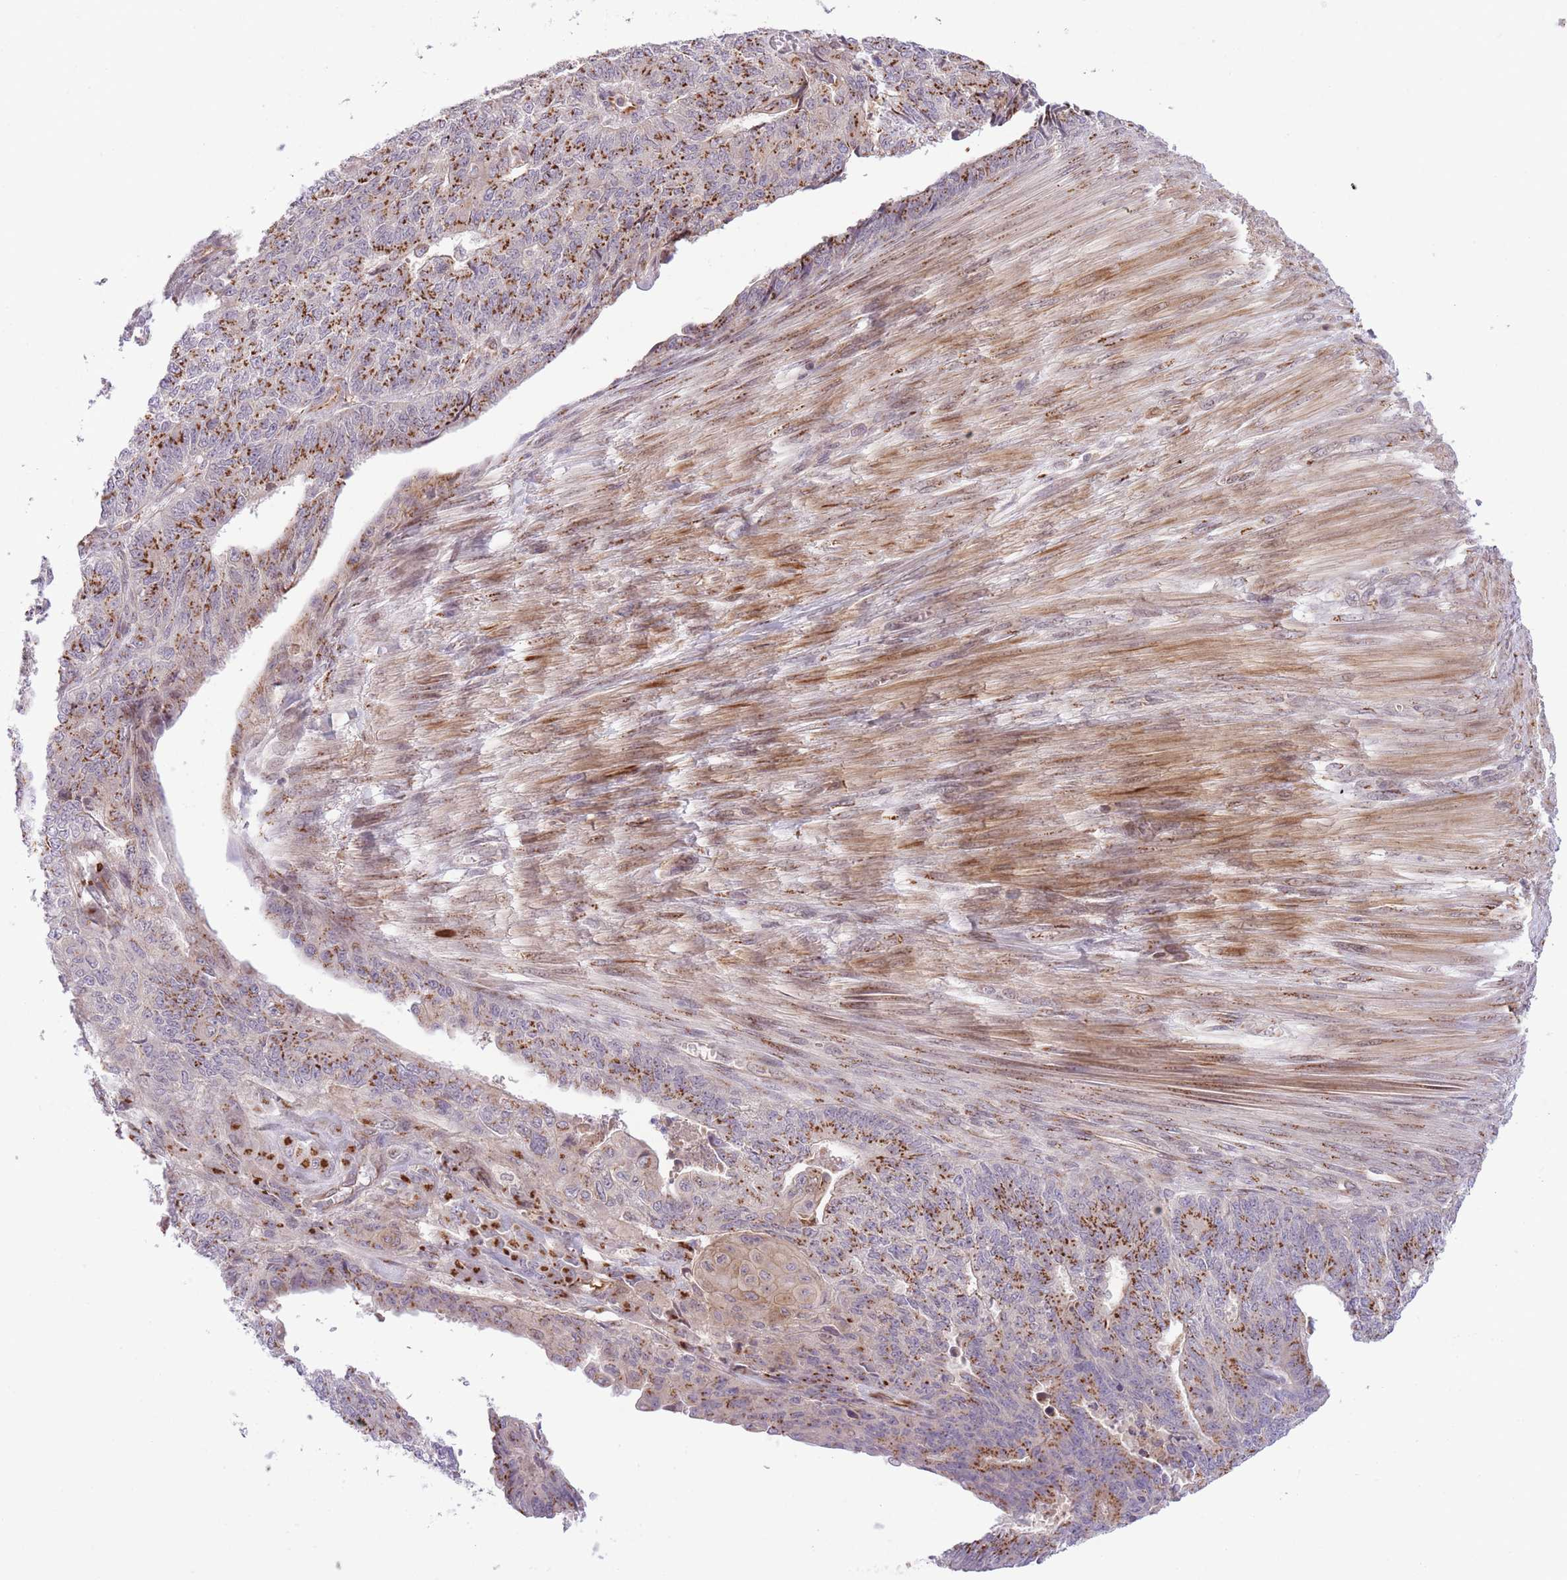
{"staining": {"intensity": "strong", "quantity": ">75%", "location": "cytoplasmic/membranous"}, "tissue": "endometrial cancer", "cell_type": "Tumor cells", "image_type": "cancer", "snomed": [{"axis": "morphology", "description": "Adenocarcinoma, NOS"}, {"axis": "topography", "description": "Endometrium"}], "caption": "Endometrial cancer (adenocarcinoma) stained with DAB immunohistochemistry (IHC) displays high levels of strong cytoplasmic/membranous staining in about >75% of tumor cells. Immunohistochemistry stains the protein of interest in brown and the nuclei are stained blue.", "gene": "ZBED5", "patient": {"sex": "female", "age": 32}}